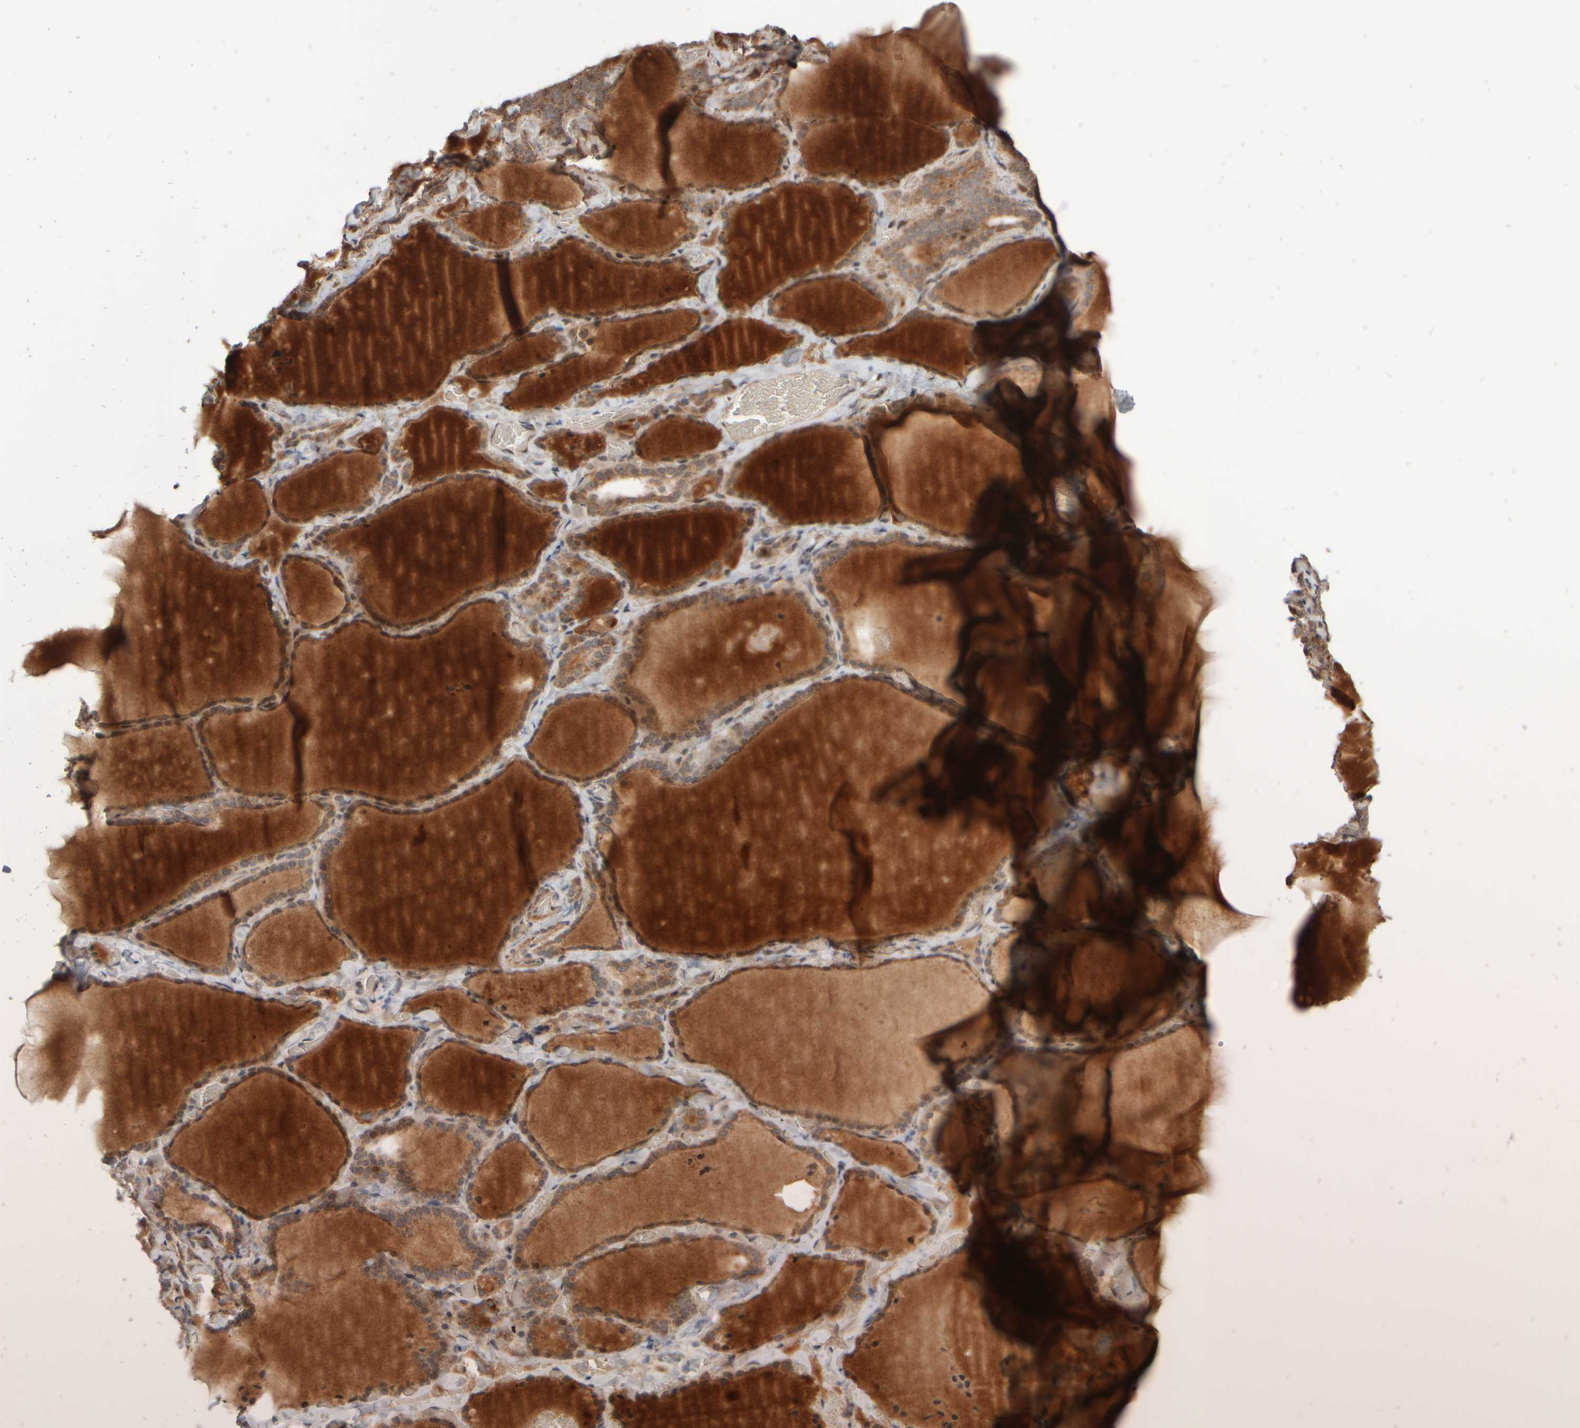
{"staining": {"intensity": "moderate", "quantity": ">75%", "location": "cytoplasmic/membranous"}, "tissue": "thyroid gland", "cell_type": "Glandular cells", "image_type": "normal", "snomed": [{"axis": "morphology", "description": "Normal tissue, NOS"}, {"axis": "topography", "description": "Thyroid gland"}], "caption": "Immunohistochemical staining of normal thyroid gland reveals >75% levels of moderate cytoplasmic/membranous protein positivity in about >75% of glandular cells.", "gene": "ABHD11", "patient": {"sex": "female", "age": 22}}